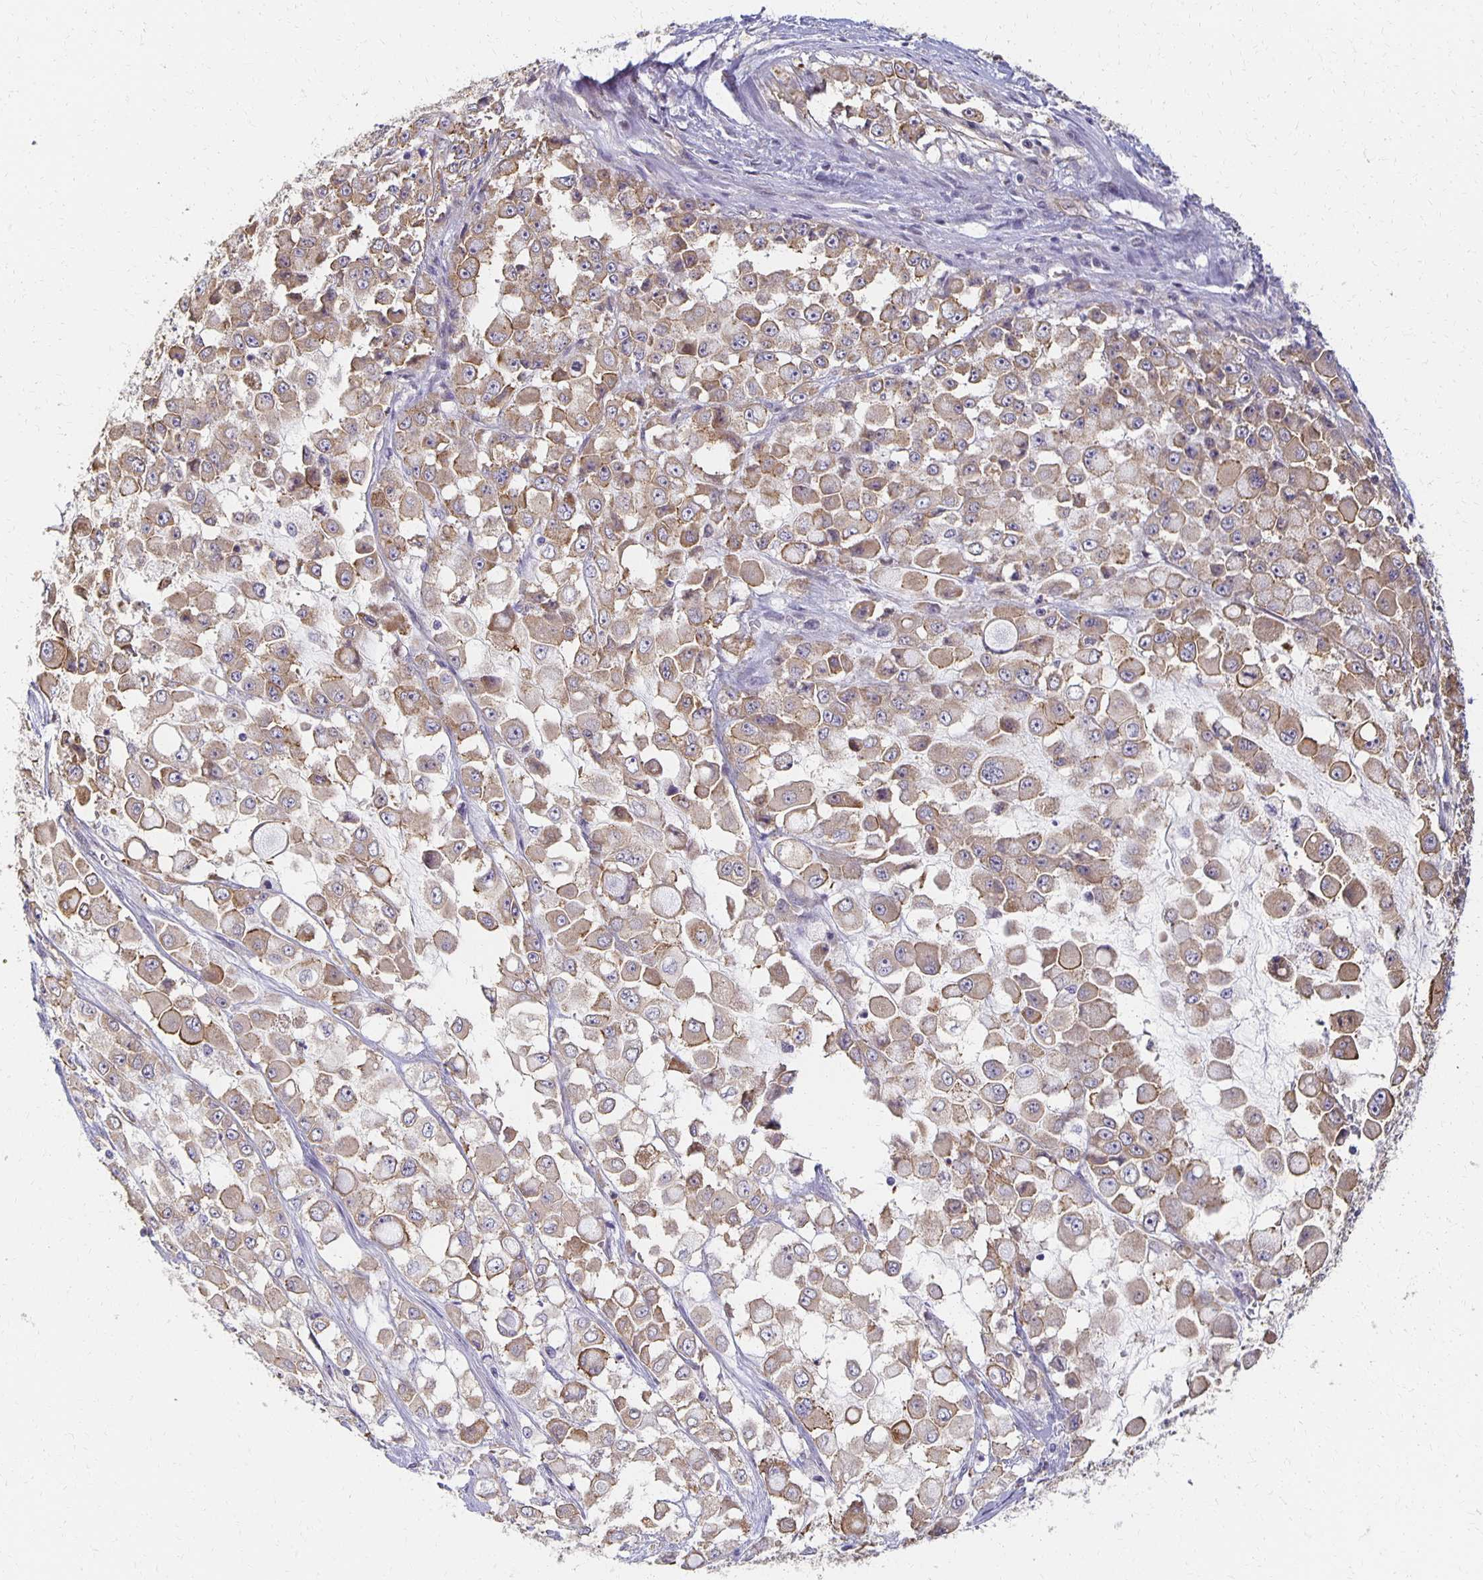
{"staining": {"intensity": "weak", "quantity": ">75%", "location": "cytoplasmic/membranous"}, "tissue": "stomach cancer", "cell_type": "Tumor cells", "image_type": "cancer", "snomed": [{"axis": "morphology", "description": "Adenocarcinoma, NOS"}, {"axis": "topography", "description": "Stomach"}], "caption": "Stomach cancer (adenocarcinoma) stained with IHC displays weak cytoplasmic/membranous expression in approximately >75% of tumor cells. The staining was performed using DAB to visualize the protein expression in brown, while the nuclei were stained in blue with hematoxylin (Magnification: 20x).", "gene": "SORL1", "patient": {"sex": "female", "age": 76}}